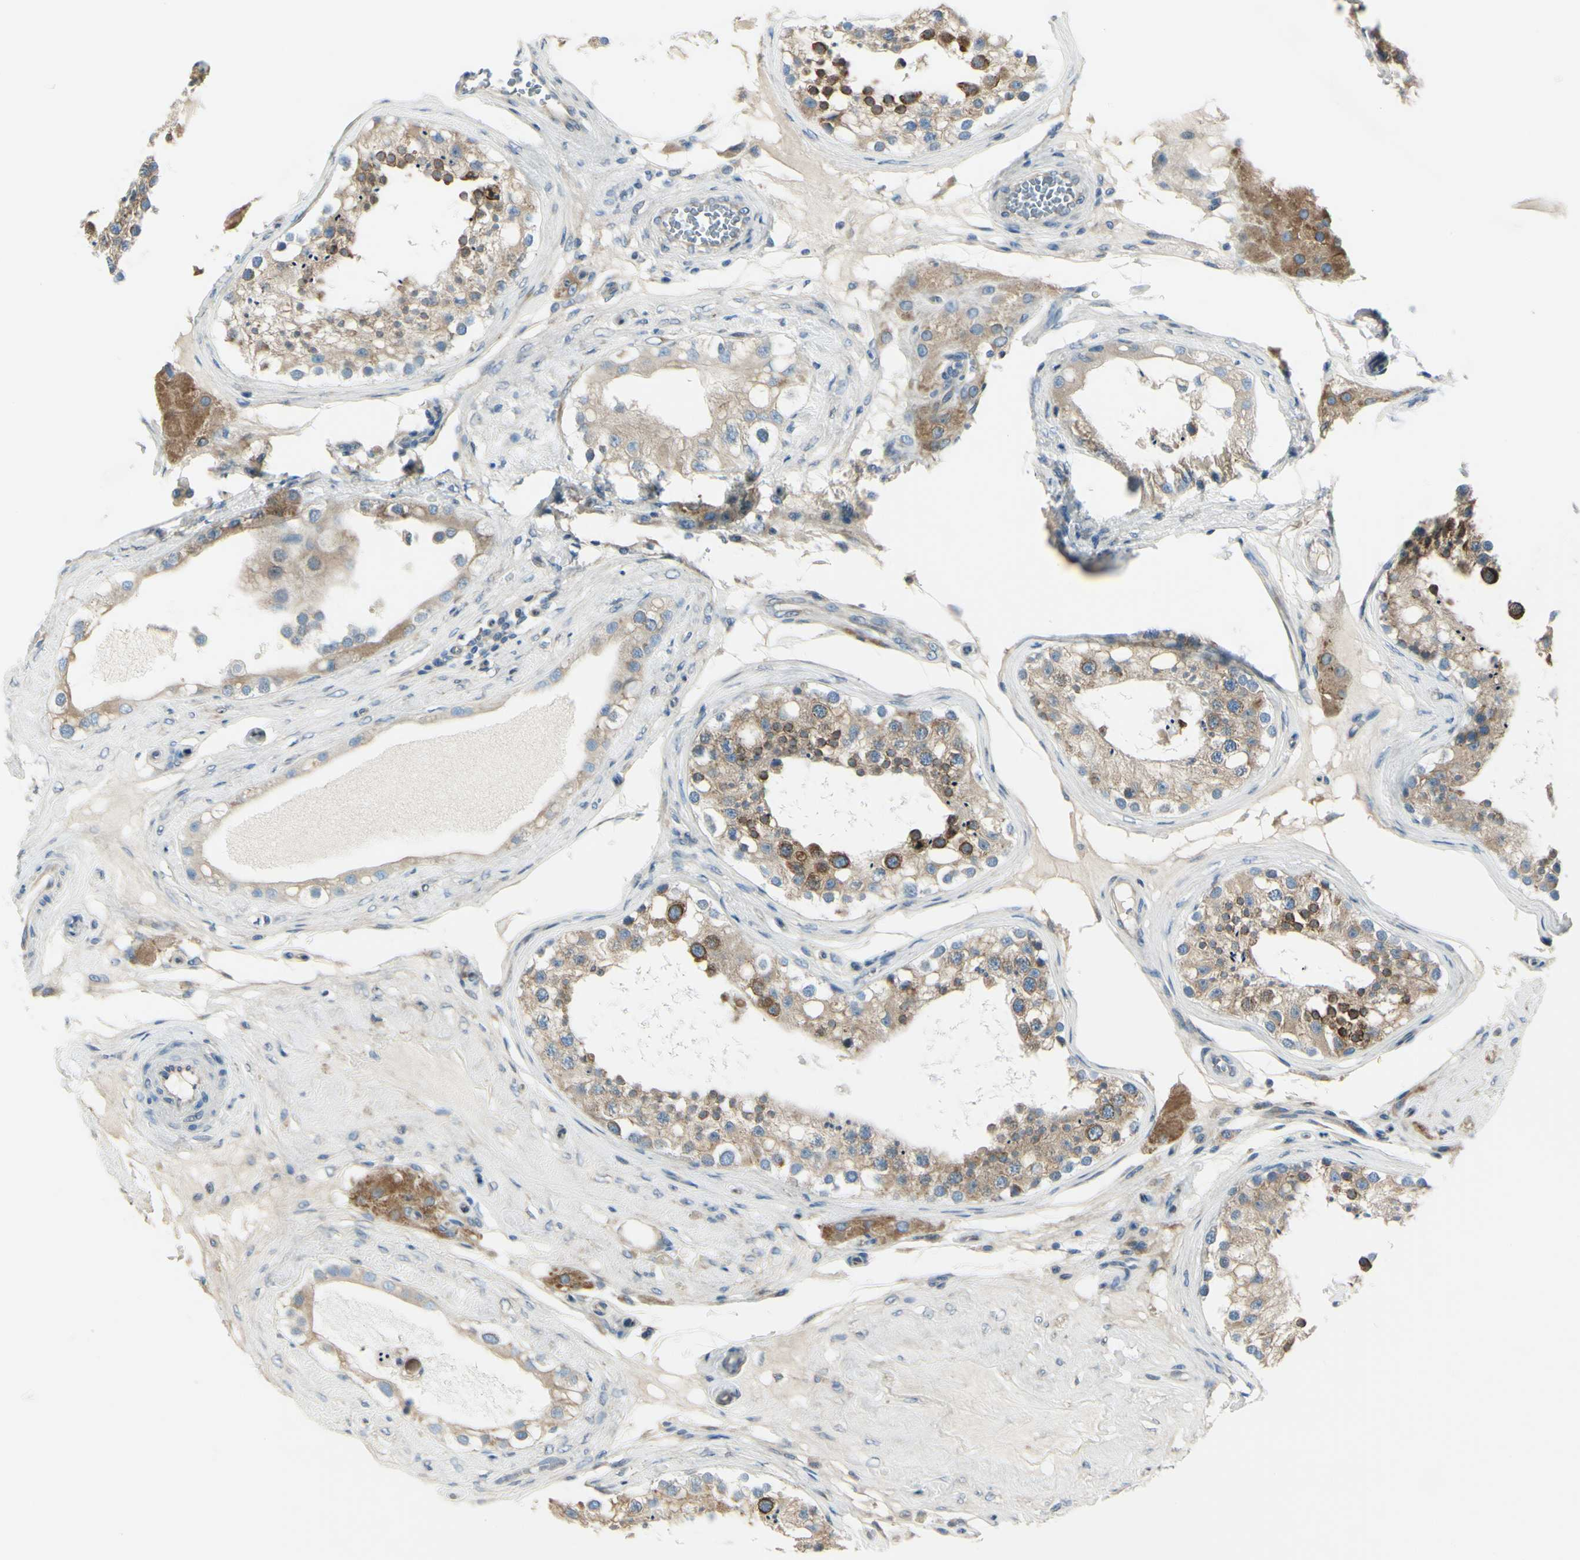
{"staining": {"intensity": "moderate", "quantity": ">75%", "location": "cytoplasmic/membranous"}, "tissue": "testis", "cell_type": "Cells in seminiferous ducts", "image_type": "normal", "snomed": [{"axis": "morphology", "description": "Normal tissue, NOS"}, {"axis": "topography", "description": "Testis"}], "caption": "Immunohistochemistry (IHC) micrograph of unremarkable human testis stained for a protein (brown), which shows medium levels of moderate cytoplasmic/membranous expression in about >75% of cells in seminiferous ducts.", "gene": "SELENOS", "patient": {"sex": "male", "age": 68}}